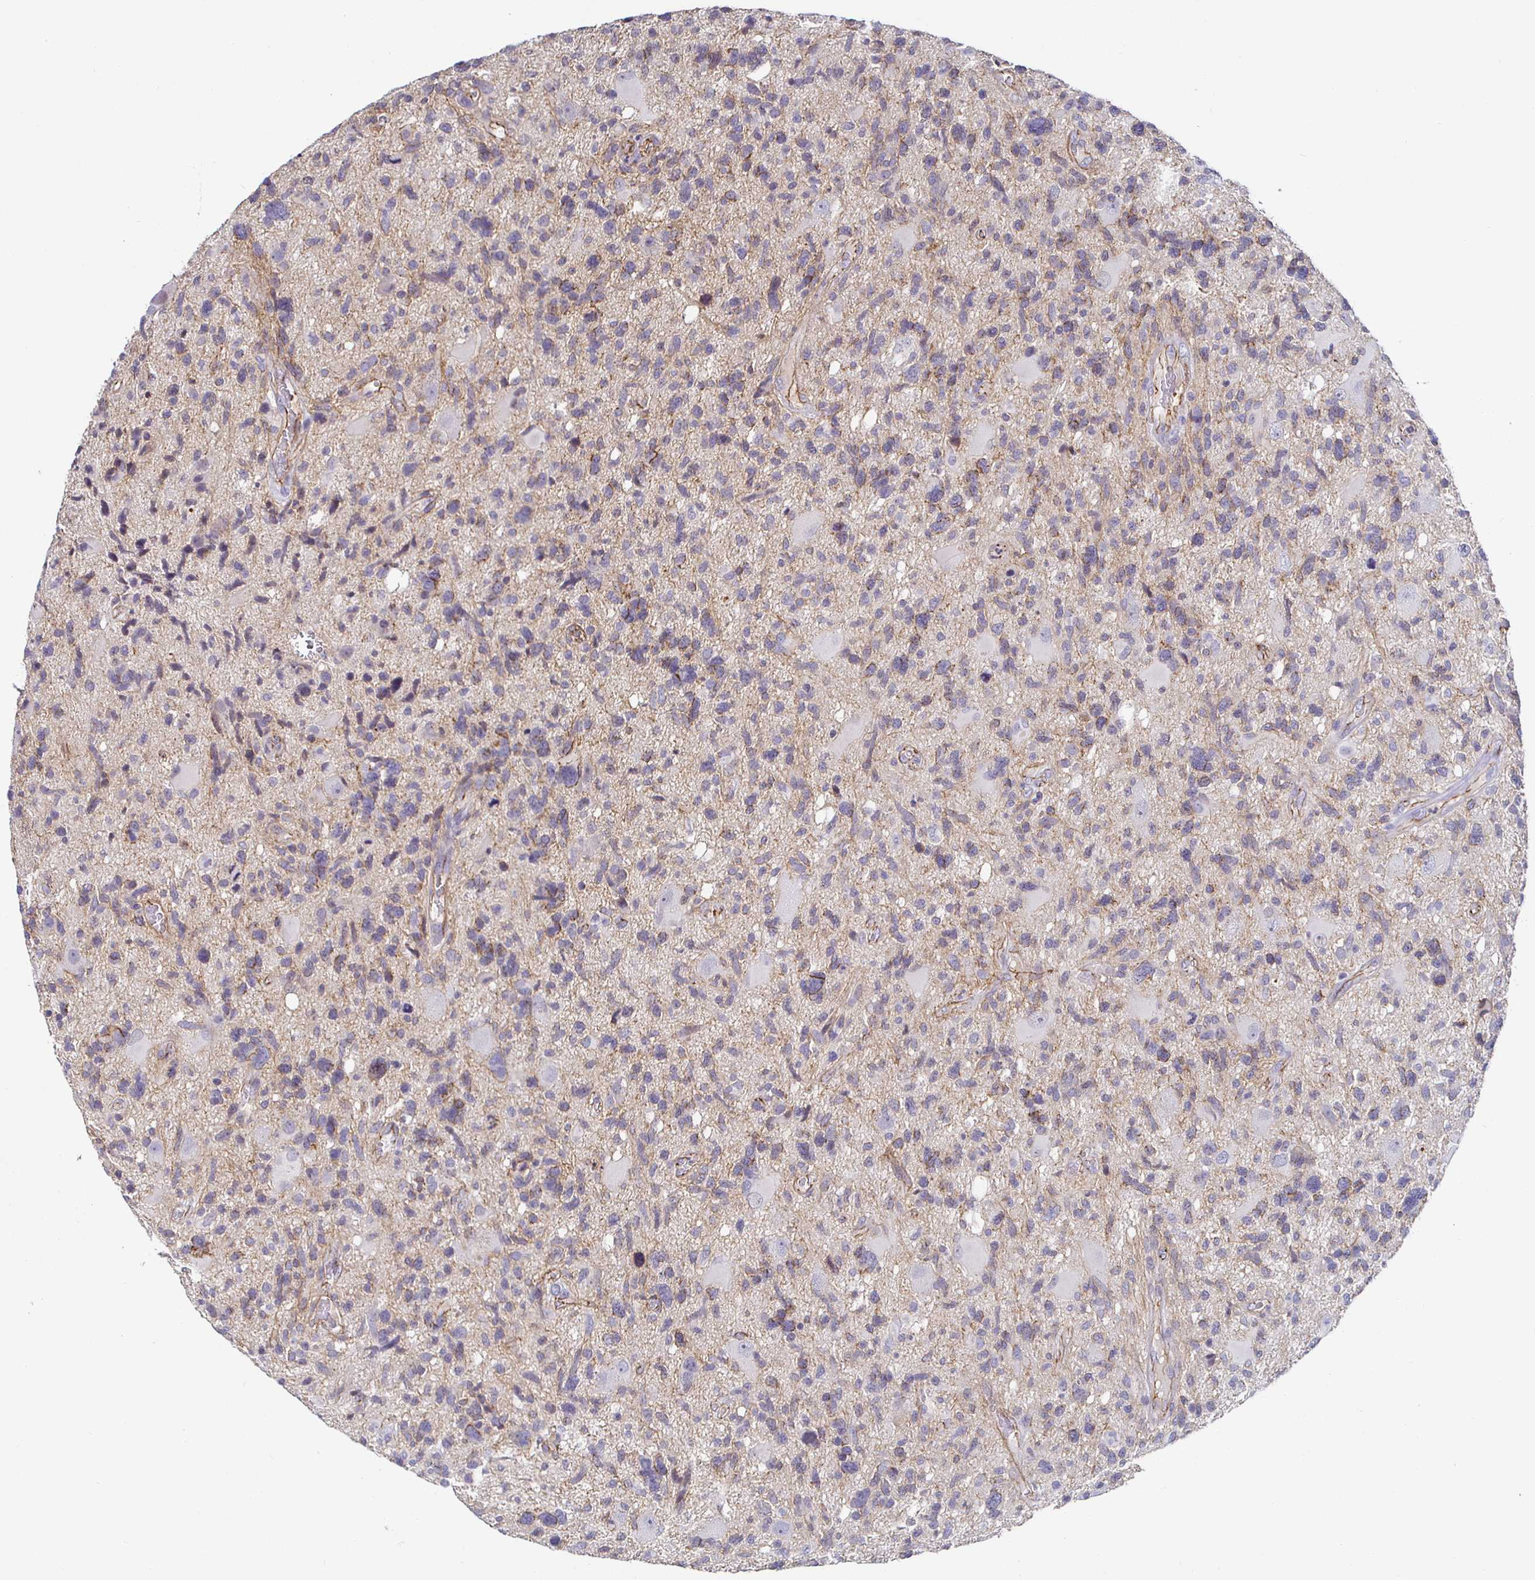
{"staining": {"intensity": "weak", "quantity": "<25%", "location": "cytoplasmic/membranous"}, "tissue": "glioma", "cell_type": "Tumor cells", "image_type": "cancer", "snomed": [{"axis": "morphology", "description": "Glioma, malignant, High grade"}, {"axis": "topography", "description": "Brain"}], "caption": "Malignant glioma (high-grade) stained for a protein using immunohistochemistry demonstrates no staining tumor cells.", "gene": "PIWIL3", "patient": {"sex": "male", "age": 49}}